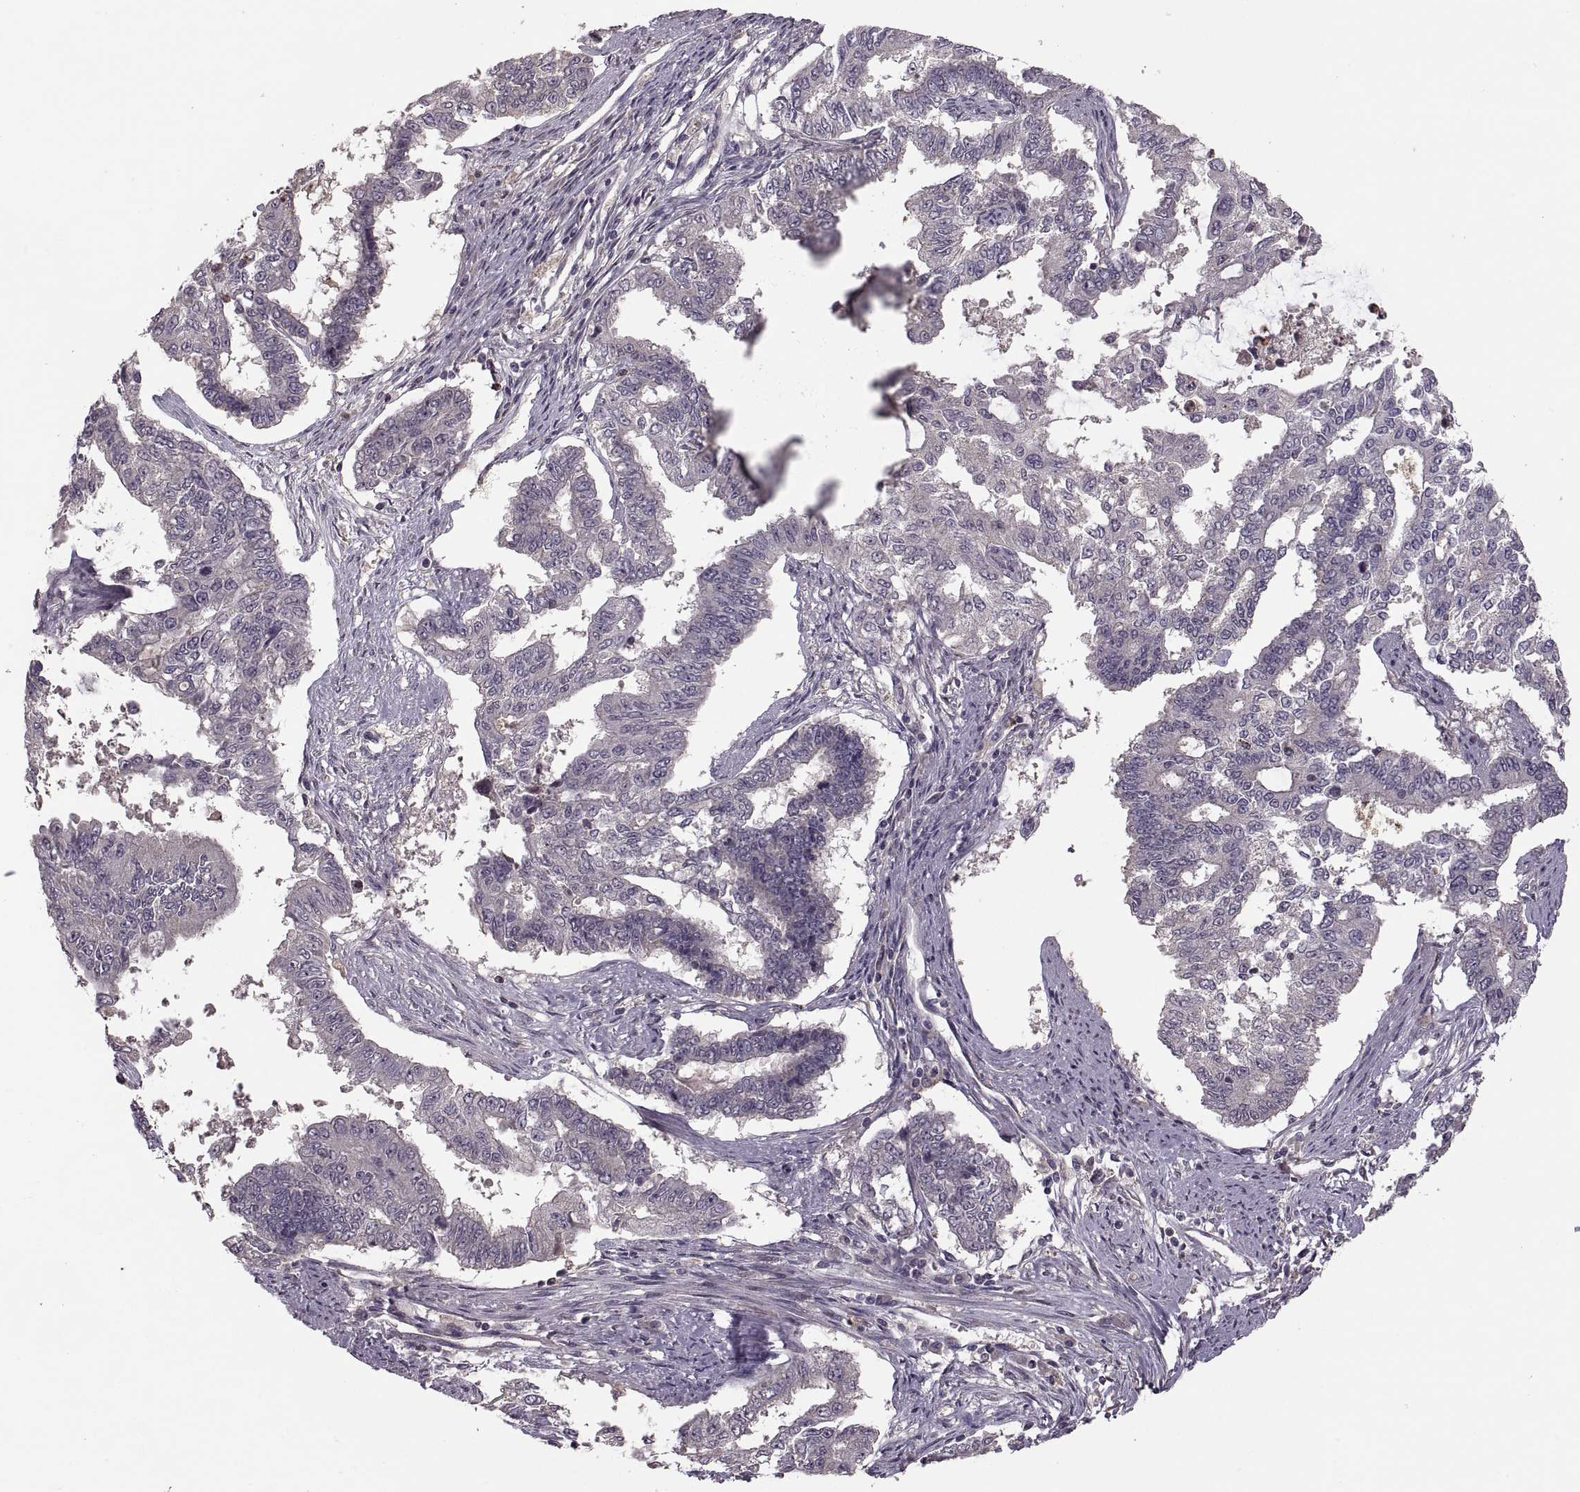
{"staining": {"intensity": "negative", "quantity": "none", "location": "none"}, "tissue": "endometrial cancer", "cell_type": "Tumor cells", "image_type": "cancer", "snomed": [{"axis": "morphology", "description": "Adenocarcinoma, NOS"}, {"axis": "topography", "description": "Uterus"}], "caption": "This is an IHC micrograph of human endometrial cancer (adenocarcinoma). There is no staining in tumor cells.", "gene": "PIERCE1", "patient": {"sex": "female", "age": 59}}